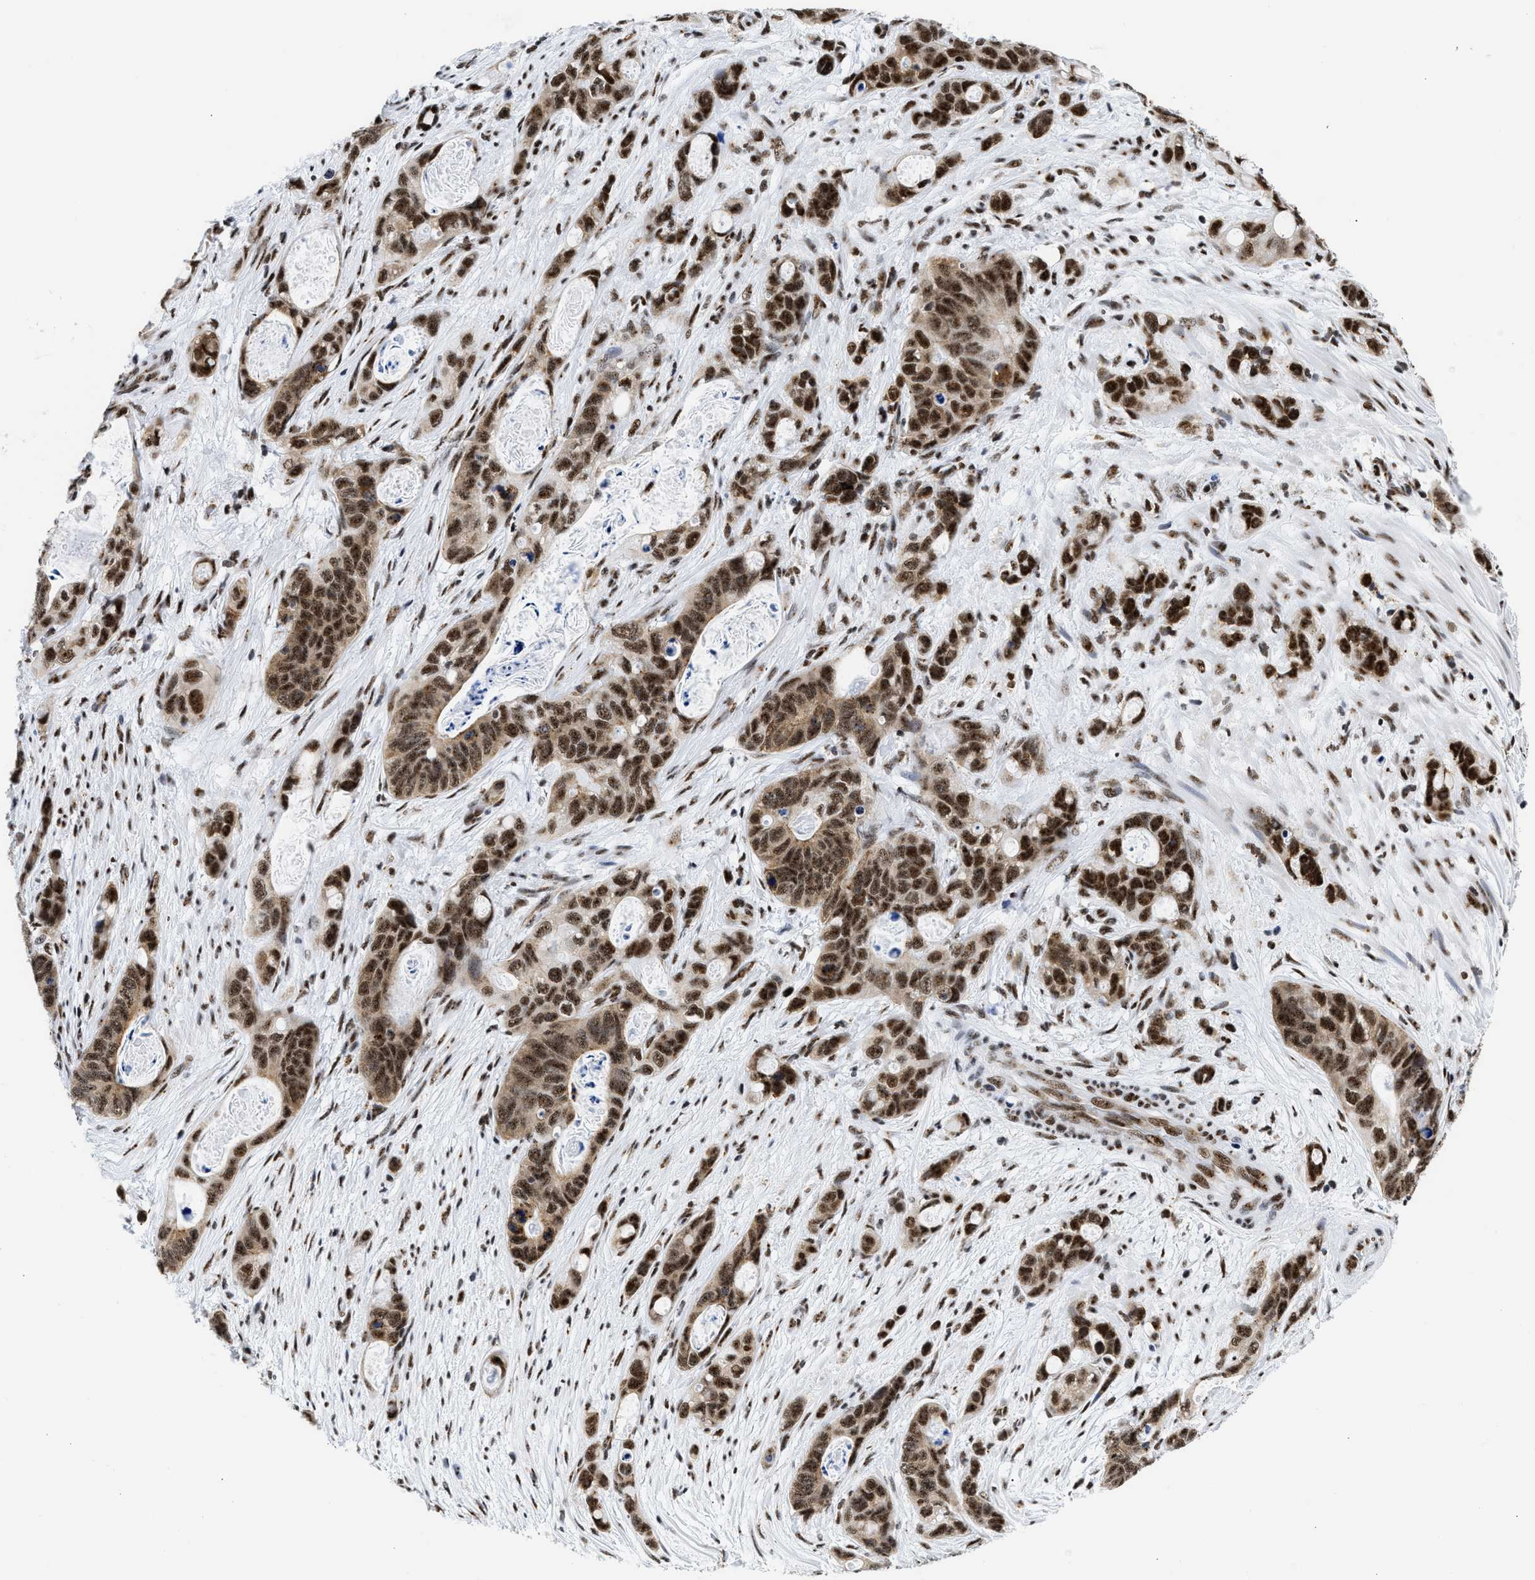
{"staining": {"intensity": "moderate", "quantity": ">75%", "location": "nuclear"}, "tissue": "stomach cancer", "cell_type": "Tumor cells", "image_type": "cancer", "snomed": [{"axis": "morphology", "description": "Normal tissue, NOS"}, {"axis": "morphology", "description": "Adenocarcinoma, NOS"}, {"axis": "topography", "description": "Stomach"}], "caption": "This histopathology image shows immunohistochemistry (IHC) staining of human stomach cancer (adenocarcinoma), with medium moderate nuclear staining in about >75% of tumor cells.", "gene": "RBM8A", "patient": {"sex": "female", "age": 89}}